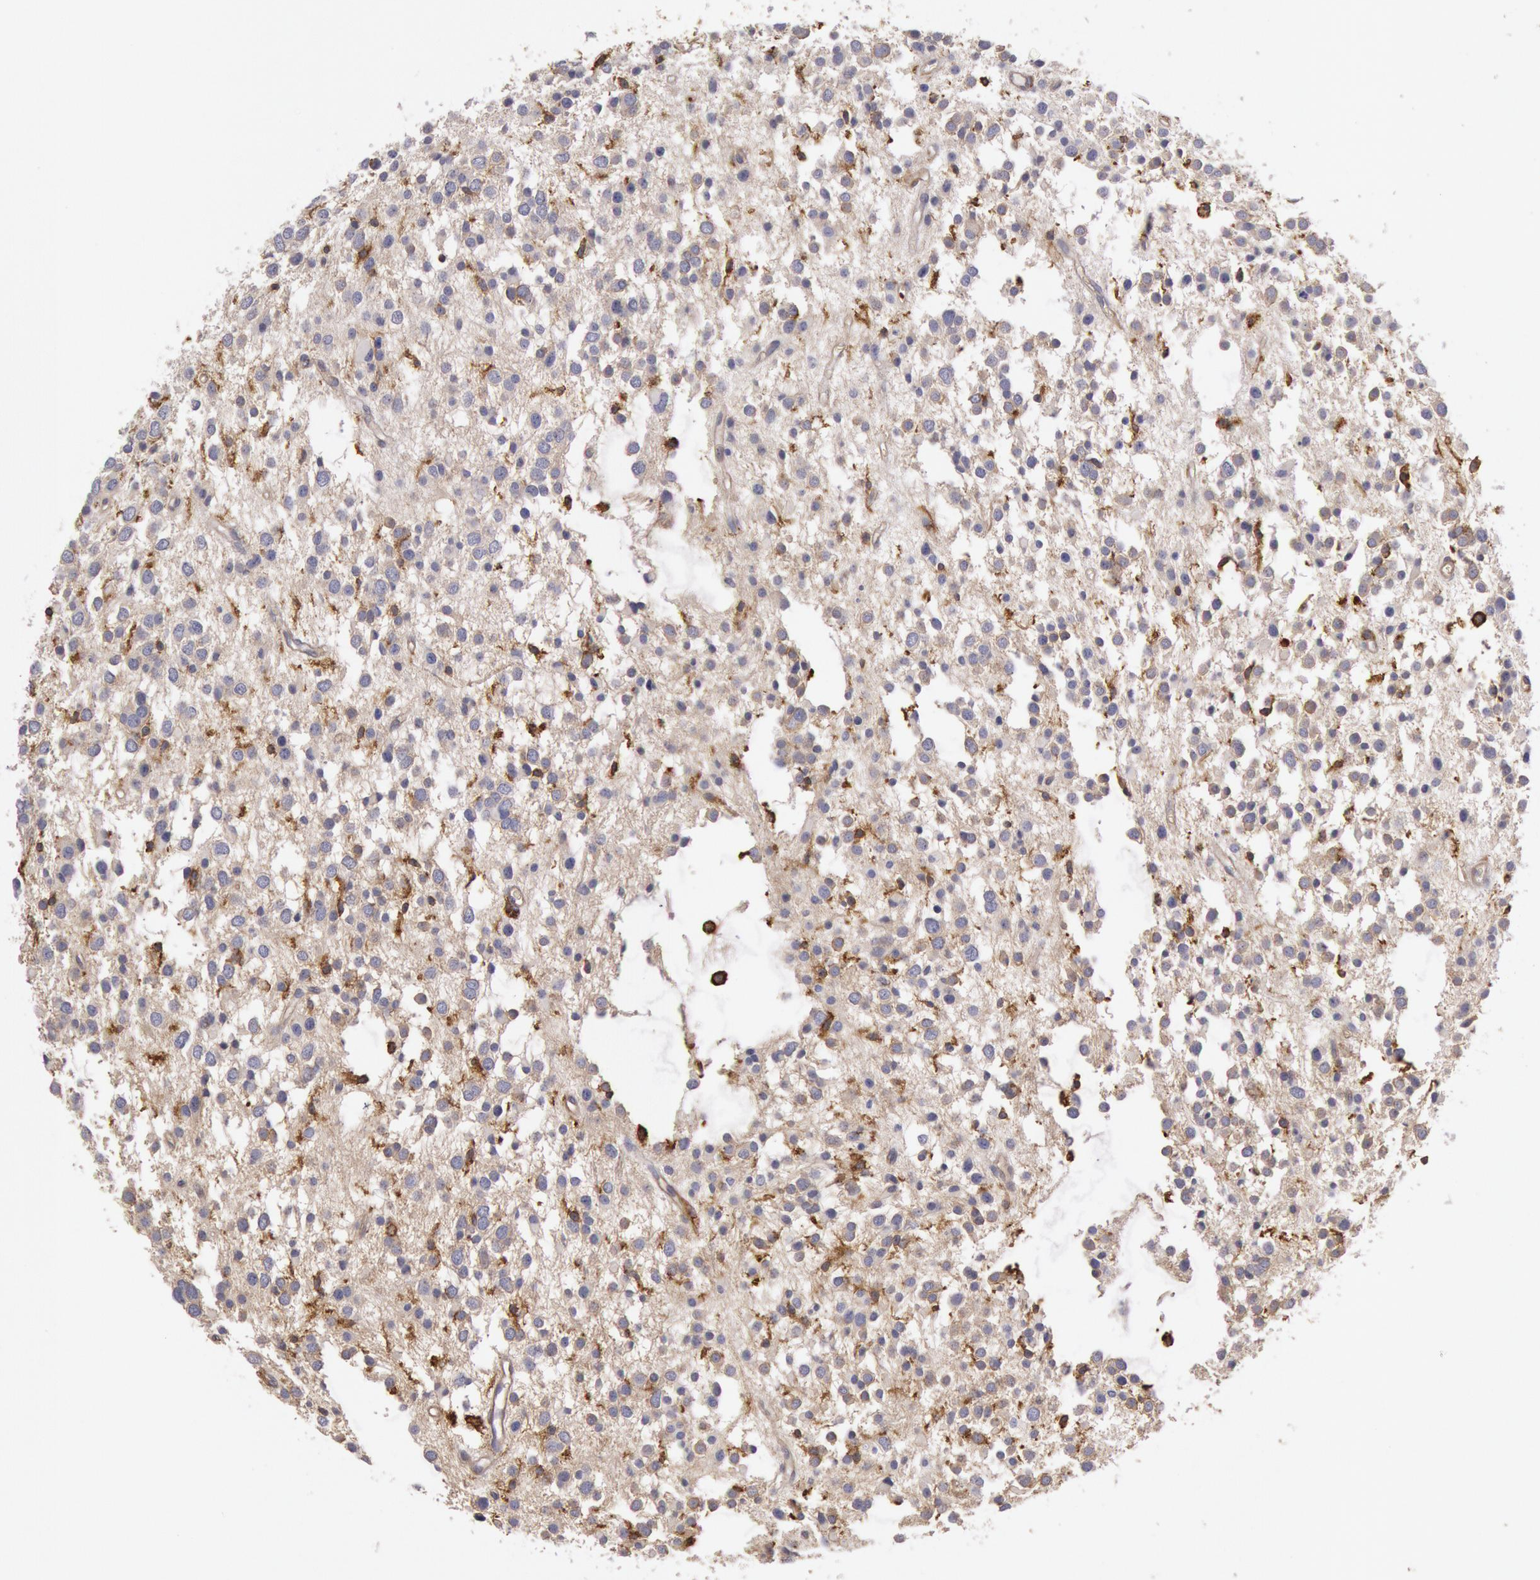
{"staining": {"intensity": "moderate", "quantity": "<25%", "location": "cytoplasmic/membranous"}, "tissue": "glioma", "cell_type": "Tumor cells", "image_type": "cancer", "snomed": [{"axis": "morphology", "description": "Glioma, malignant, Low grade"}, {"axis": "topography", "description": "Brain"}], "caption": "Glioma tissue reveals moderate cytoplasmic/membranous positivity in approximately <25% of tumor cells, visualized by immunohistochemistry.", "gene": "SNAP23", "patient": {"sex": "female", "age": 36}}